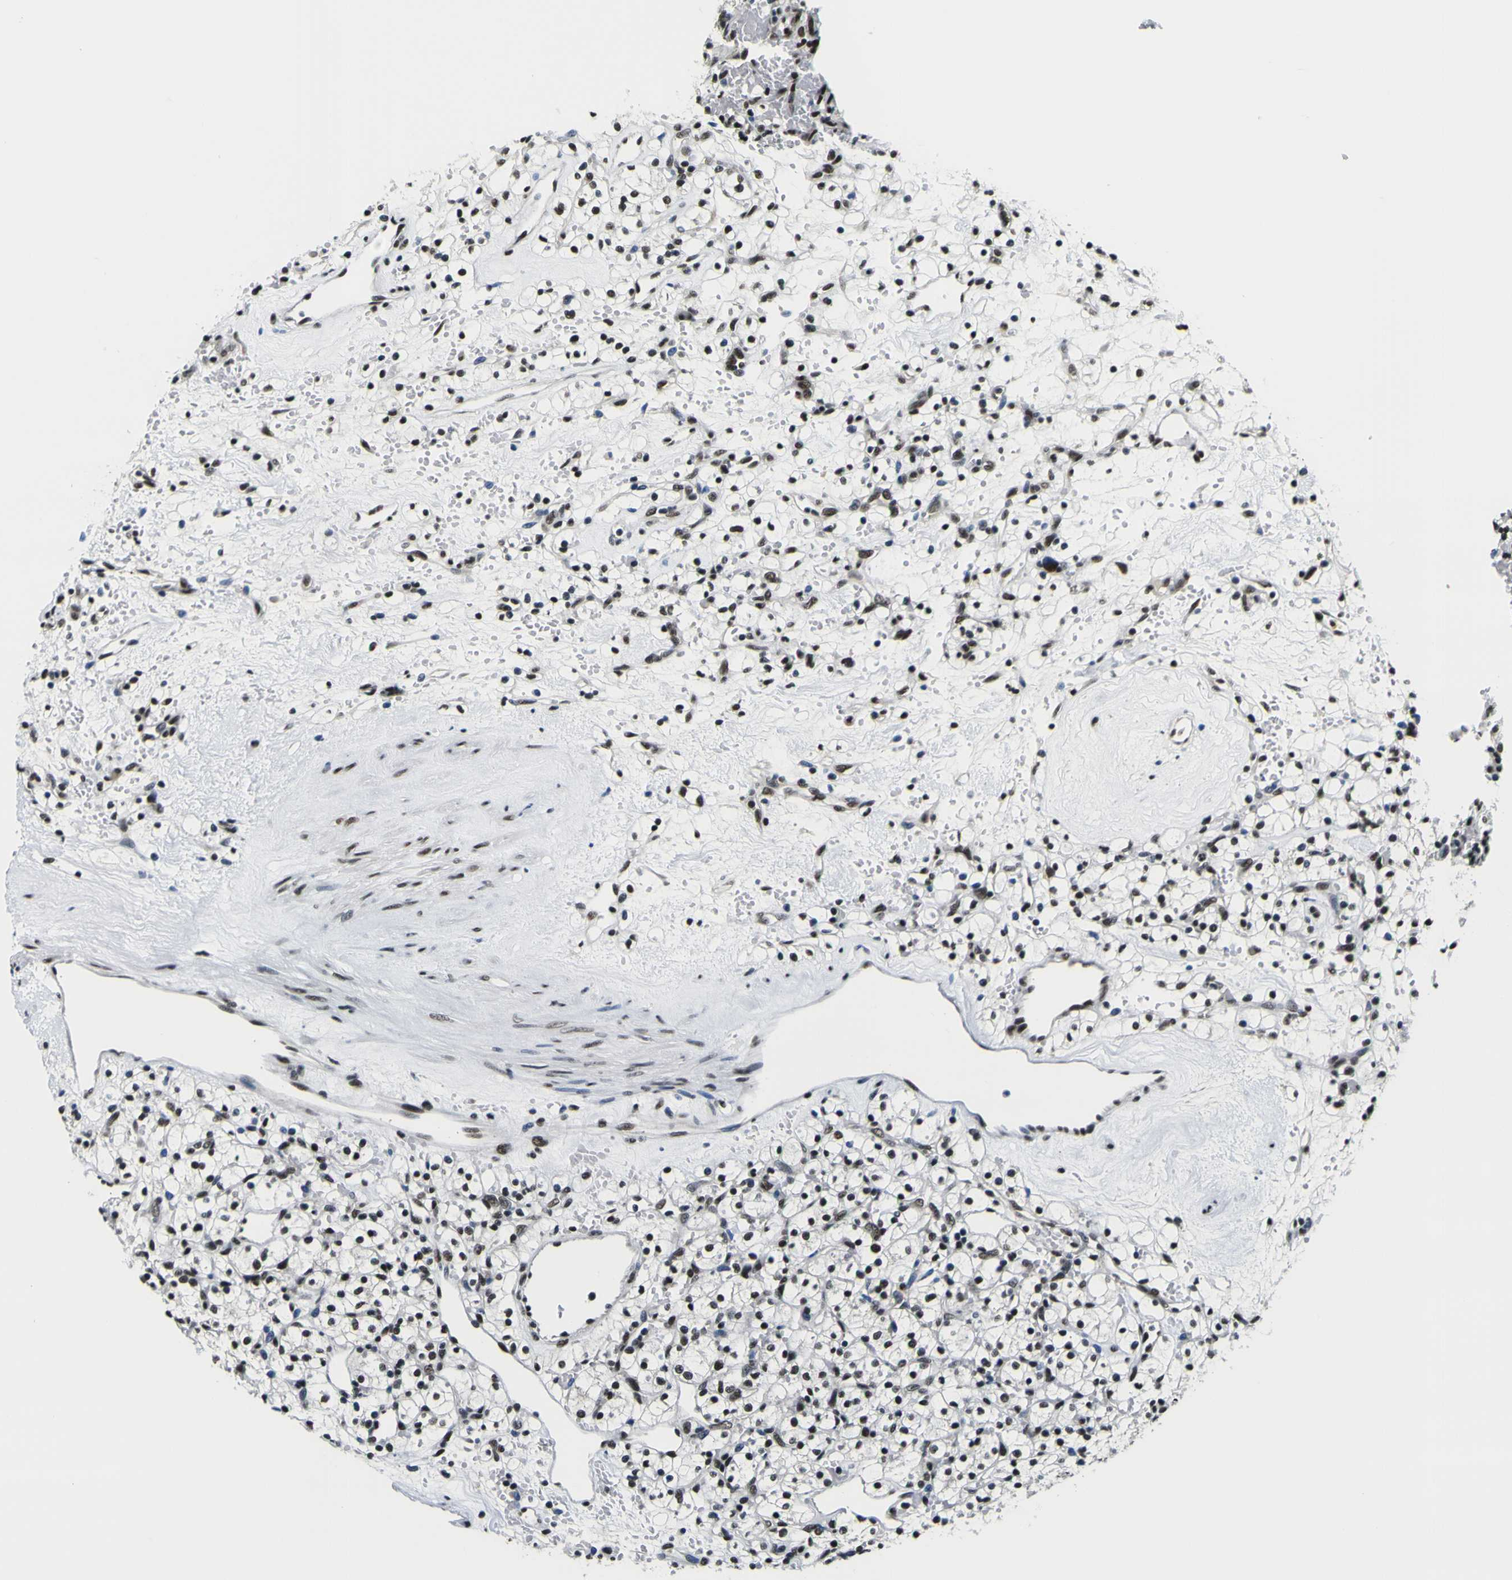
{"staining": {"intensity": "strong", "quantity": ">75%", "location": "nuclear"}, "tissue": "renal cancer", "cell_type": "Tumor cells", "image_type": "cancer", "snomed": [{"axis": "morphology", "description": "Adenocarcinoma, NOS"}, {"axis": "topography", "description": "Kidney"}], "caption": "Renal cancer (adenocarcinoma) stained with a protein marker demonstrates strong staining in tumor cells.", "gene": "SP1", "patient": {"sex": "female", "age": 60}}